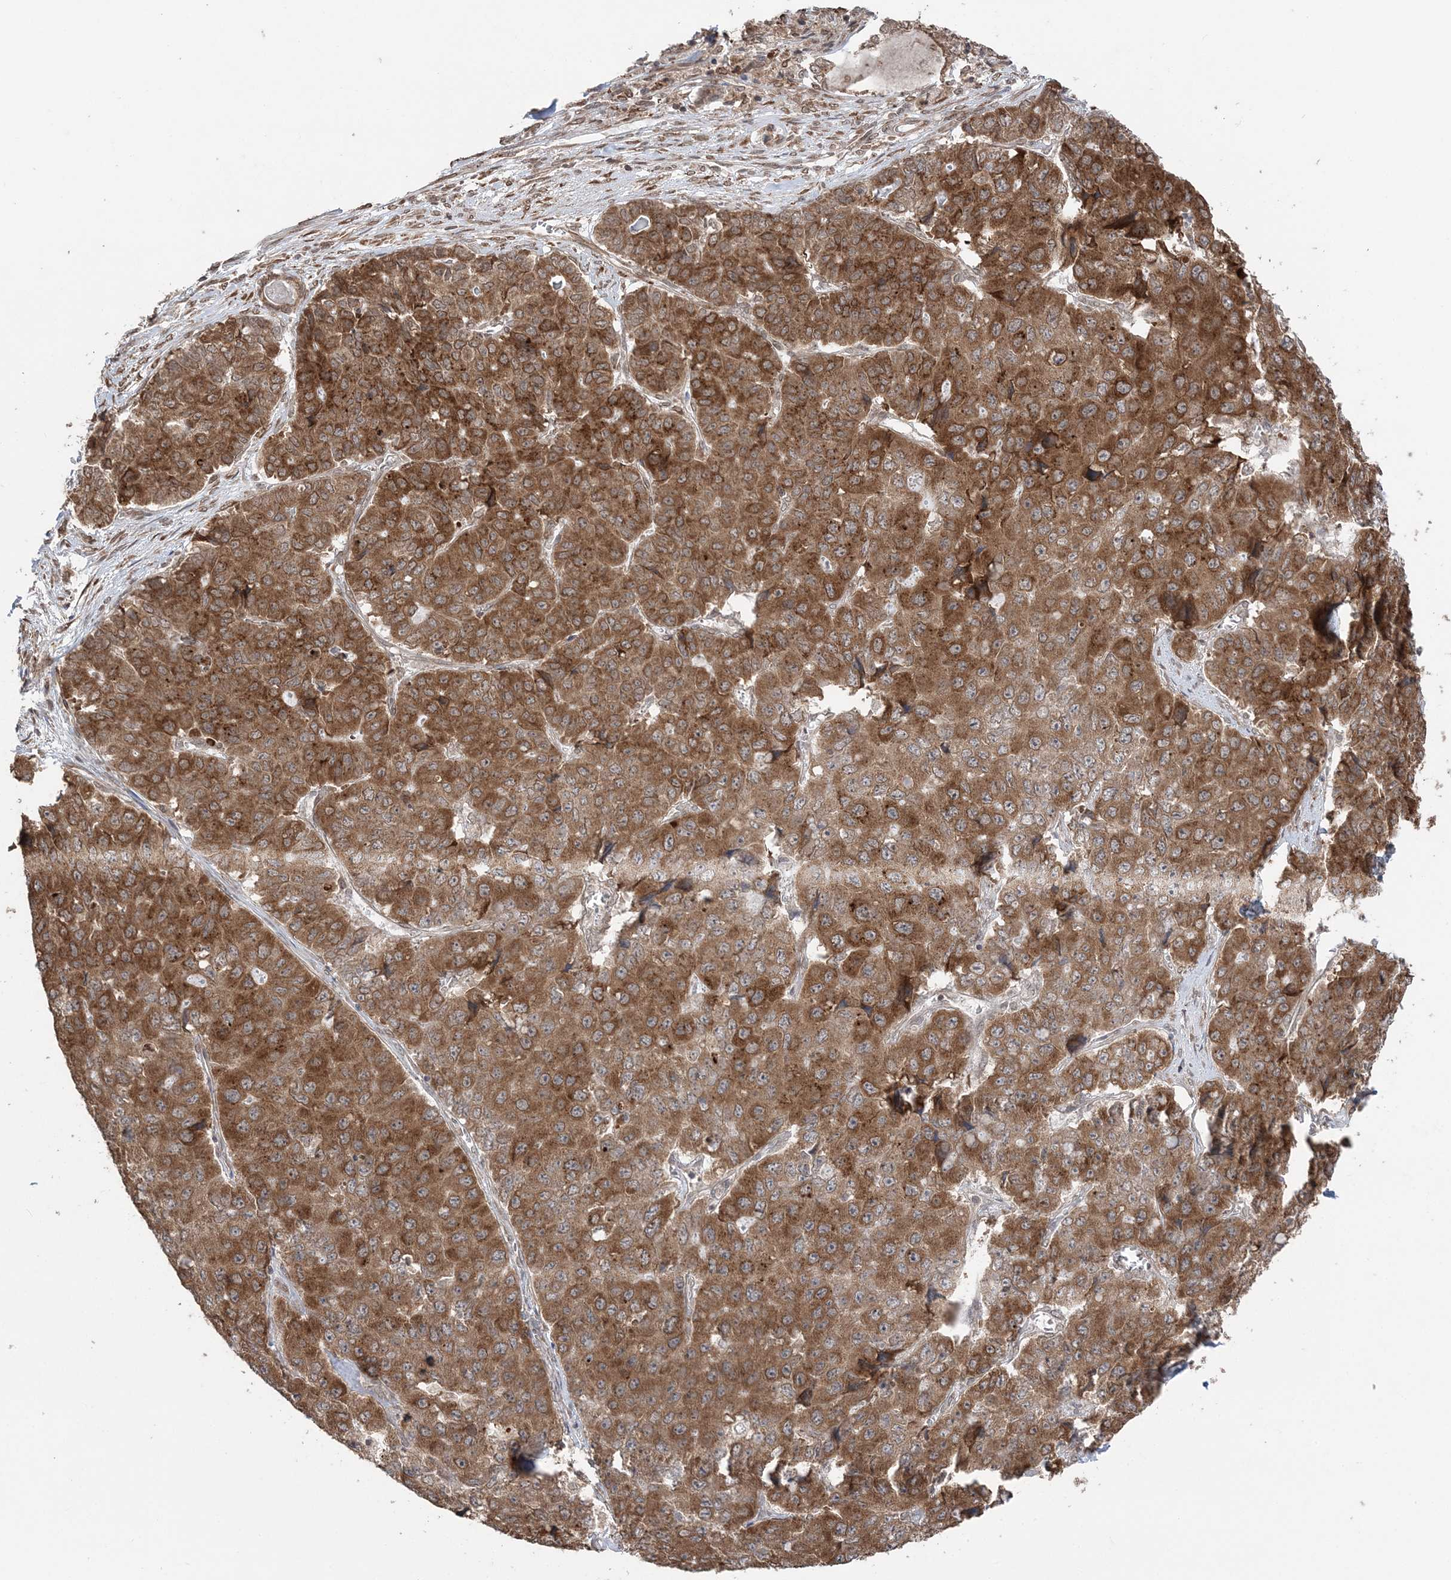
{"staining": {"intensity": "strong", "quantity": ">75%", "location": "cytoplasmic/membranous"}, "tissue": "pancreatic cancer", "cell_type": "Tumor cells", "image_type": "cancer", "snomed": [{"axis": "morphology", "description": "Adenocarcinoma, NOS"}, {"axis": "topography", "description": "Pancreas"}], "caption": "DAB immunohistochemical staining of adenocarcinoma (pancreatic) shows strong cytoplasmic/membranous protein expression in about >75% of tumor cells.", "gene": "TMED10", "patient": {"sex": "male", "age": 50}}